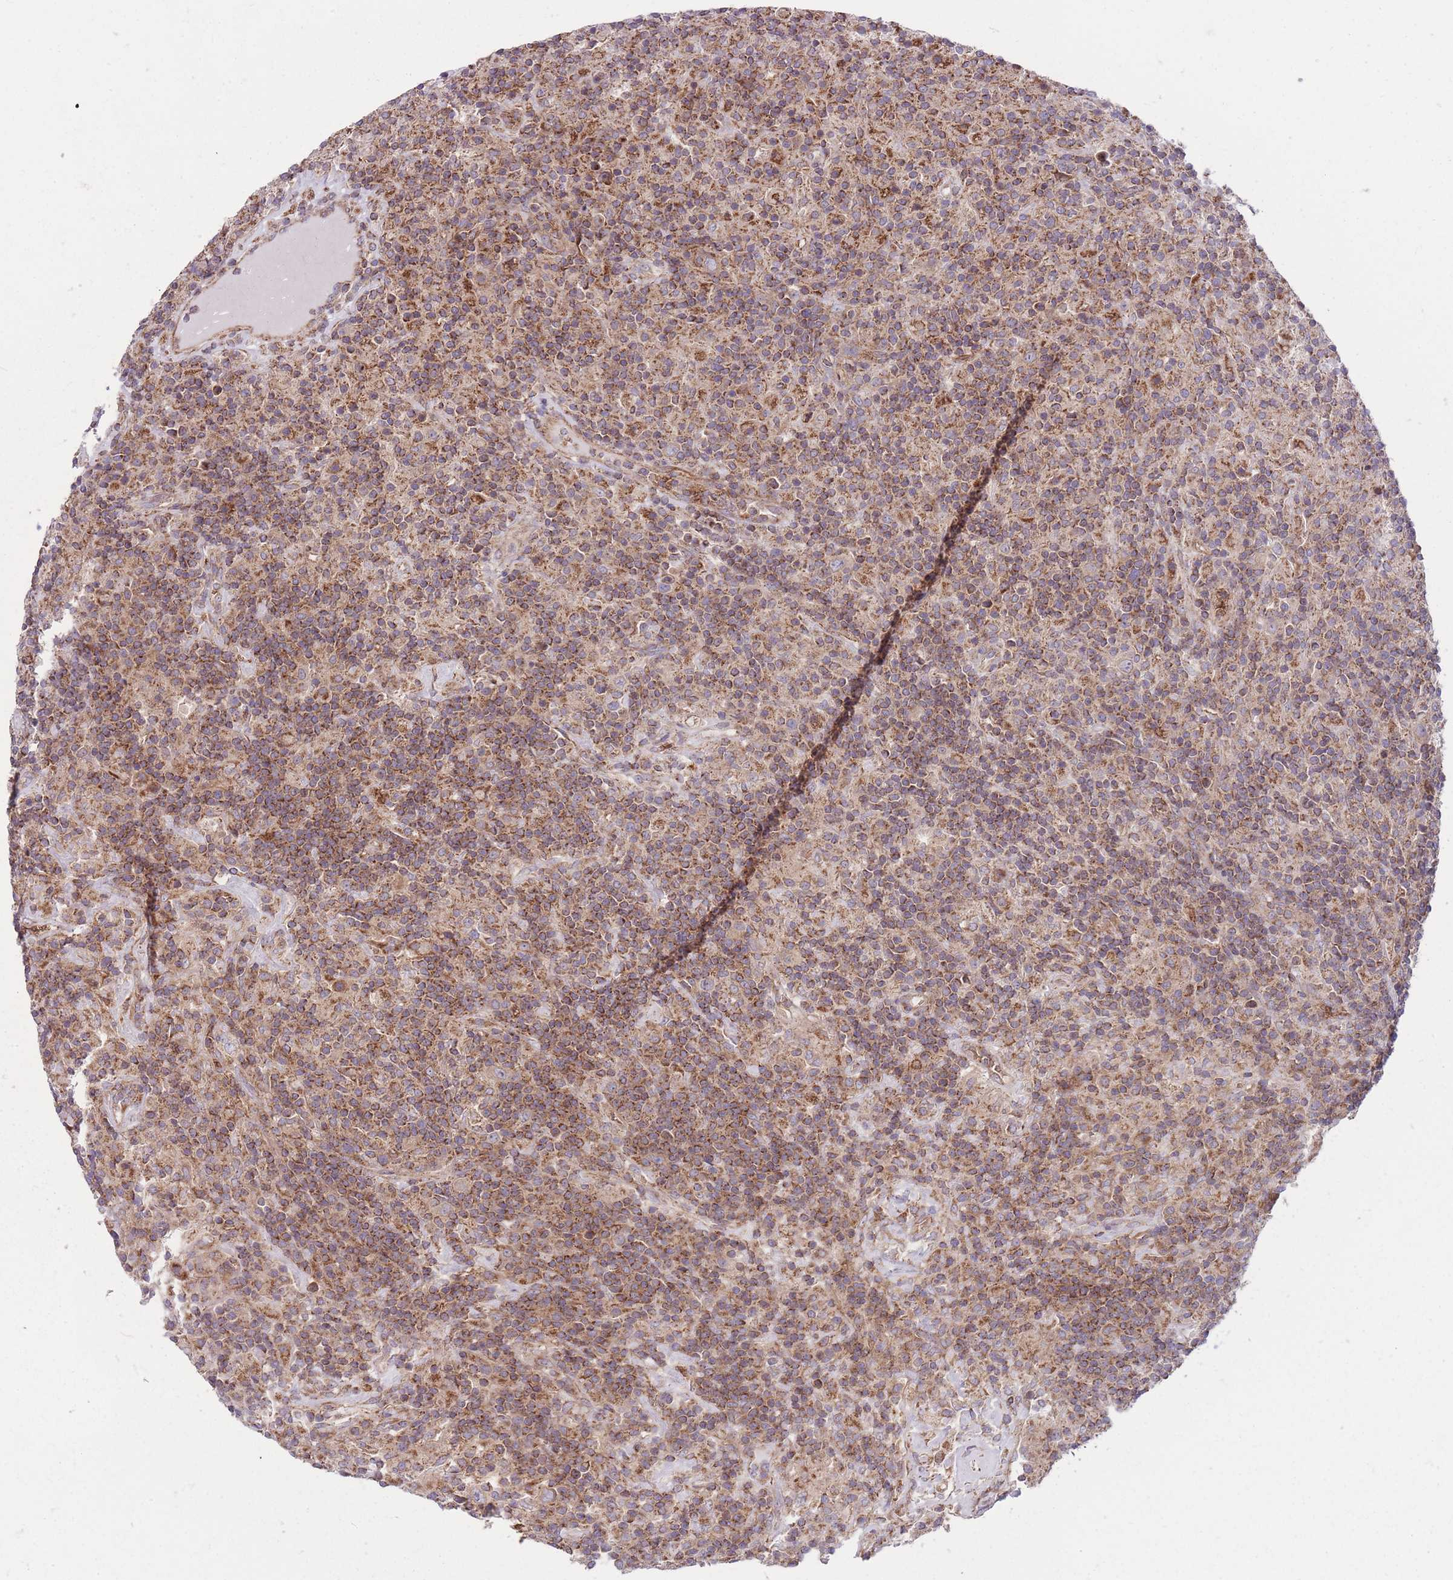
{"staining": {"intensity": "moderate", "quantity": ">75%", "location": "cytoplasmic/membranous"}, "tissue": "lymphoma", "cell_type": "Tumor cells", "image_type": "cancer", "snomed": [{"axis": "morphology", "description": "Hodgkin's disease, NOS"}, {"axis": "topography", "description": "Lymph node"}], "caption": "About >75% of tumor cells in human Hodgkin's disease reveal moderate cytoplasmic/membranous protein expression as visualized by brown immunohistochemical staining.", "gene": "ANKRD10", "patient": {"sex": "male", "age": 70}}